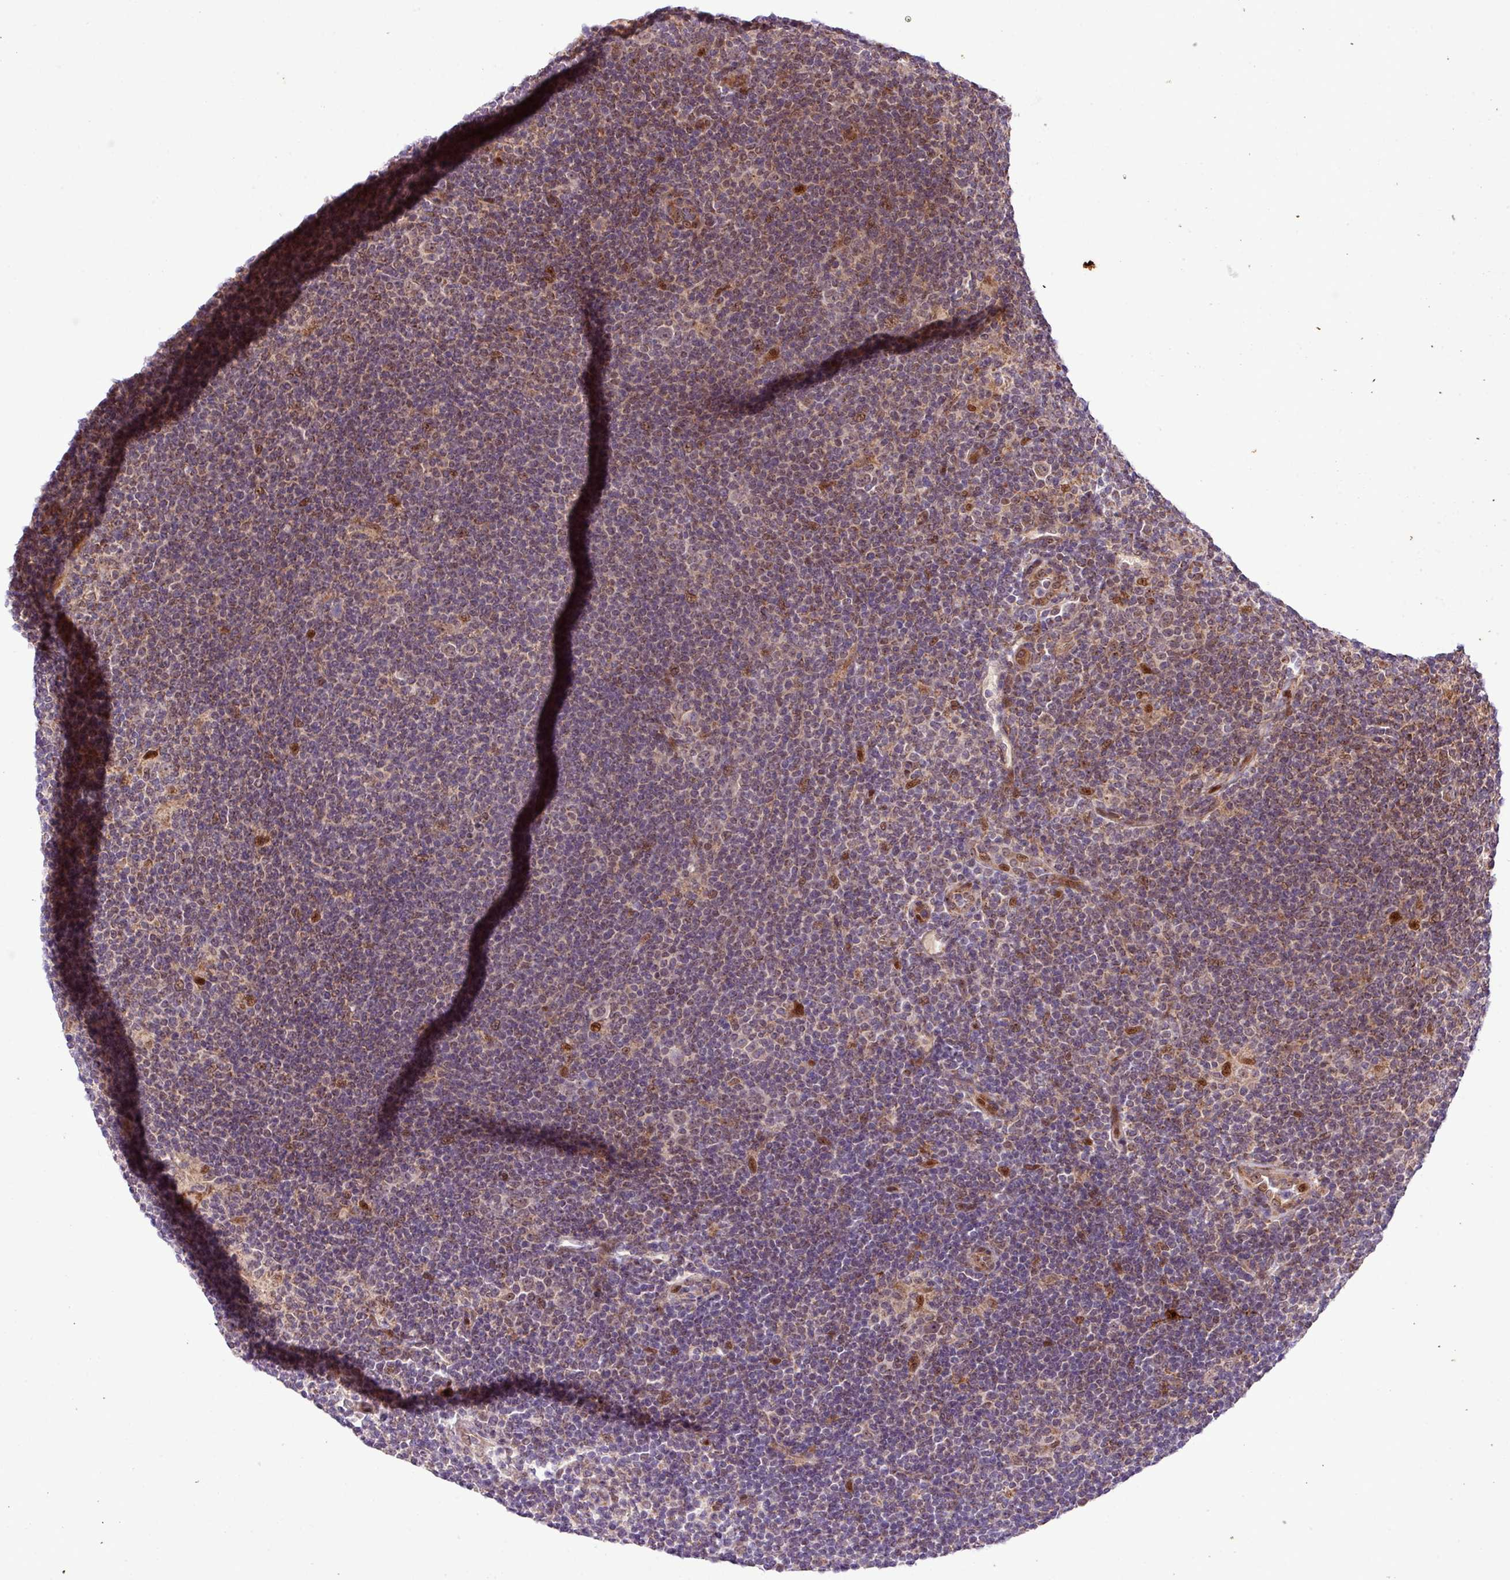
{"staining": {"intensity": "weak", "quantity": "25%-75%", "location": "cytoplasmic/membranous"}, "tissue": "lymphoma", "cell_type": "Tumor cells", "image_type": "cancer", "snomed": [{"axis": "morphology", "description": "Hodgkin's disease, NOS"}, {"axis": "topography", "description": "Lymph node"}], "caption": "A brown stain shows weak cytoplasmic/membranous staining of a protein in lymphoma tumor cells.", "gene": "B3GNT9", "patient": {"sex": "female", "age": 57}}